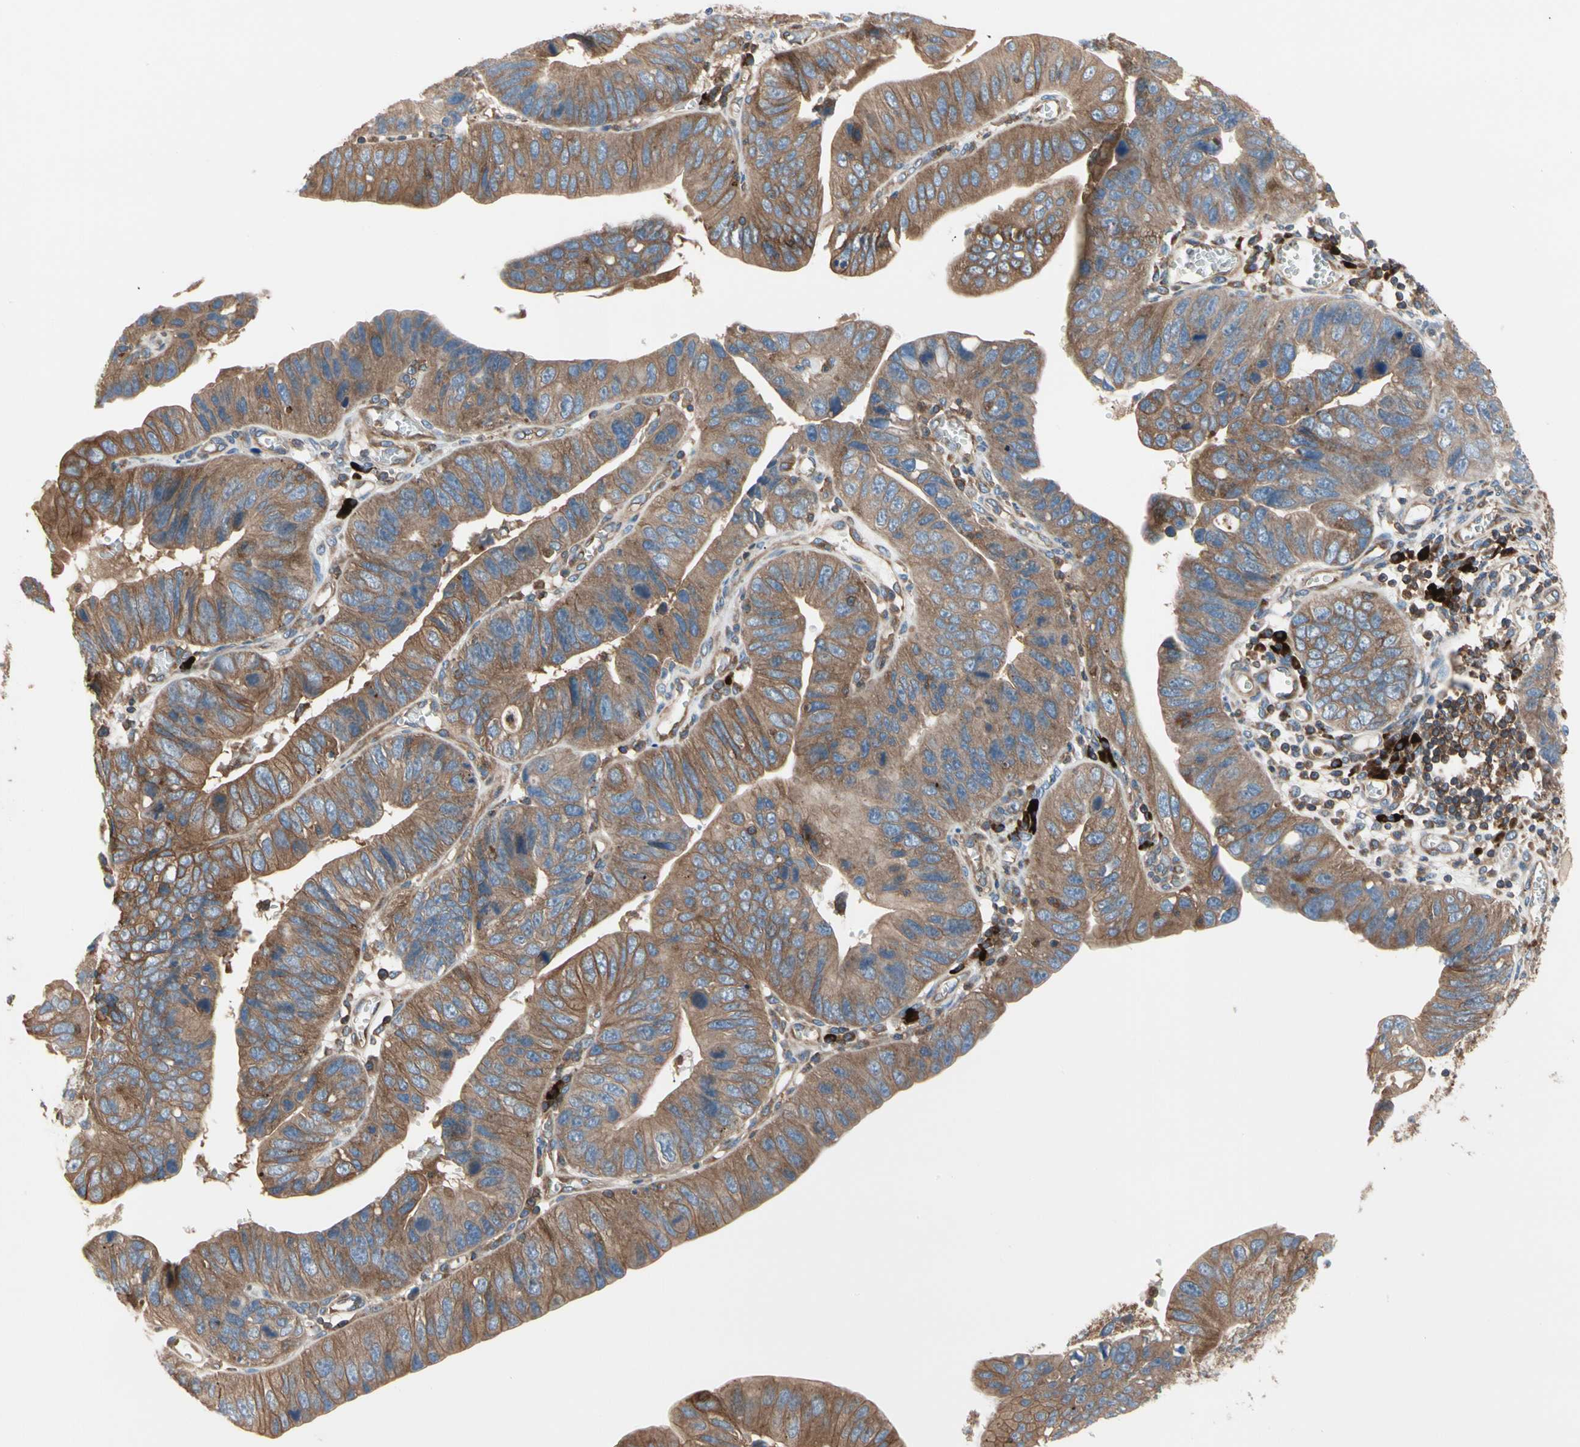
{"staining": {"intensity": "moderate", "quantity": ">75%", "location": "cytoplasmic/membranous"}, "tissue": "stomach cancer", "cell_type": "Tumor cells", "image_type": "cancer", "snomed": [{"axis": "morphology", "description": "Adenocarcinoma, NOS"}, {"axis": "topography", "description": "Stomach"}], "caption": "About >75% of tumor cells in human adenocarcinoma (stomach) reveal moderate cytoplasmic/membranous protein staining as visualized by brown immunohistochemical staining.", "gene": "ROCK1", "patient": {"sex": "male", "age": 59}}